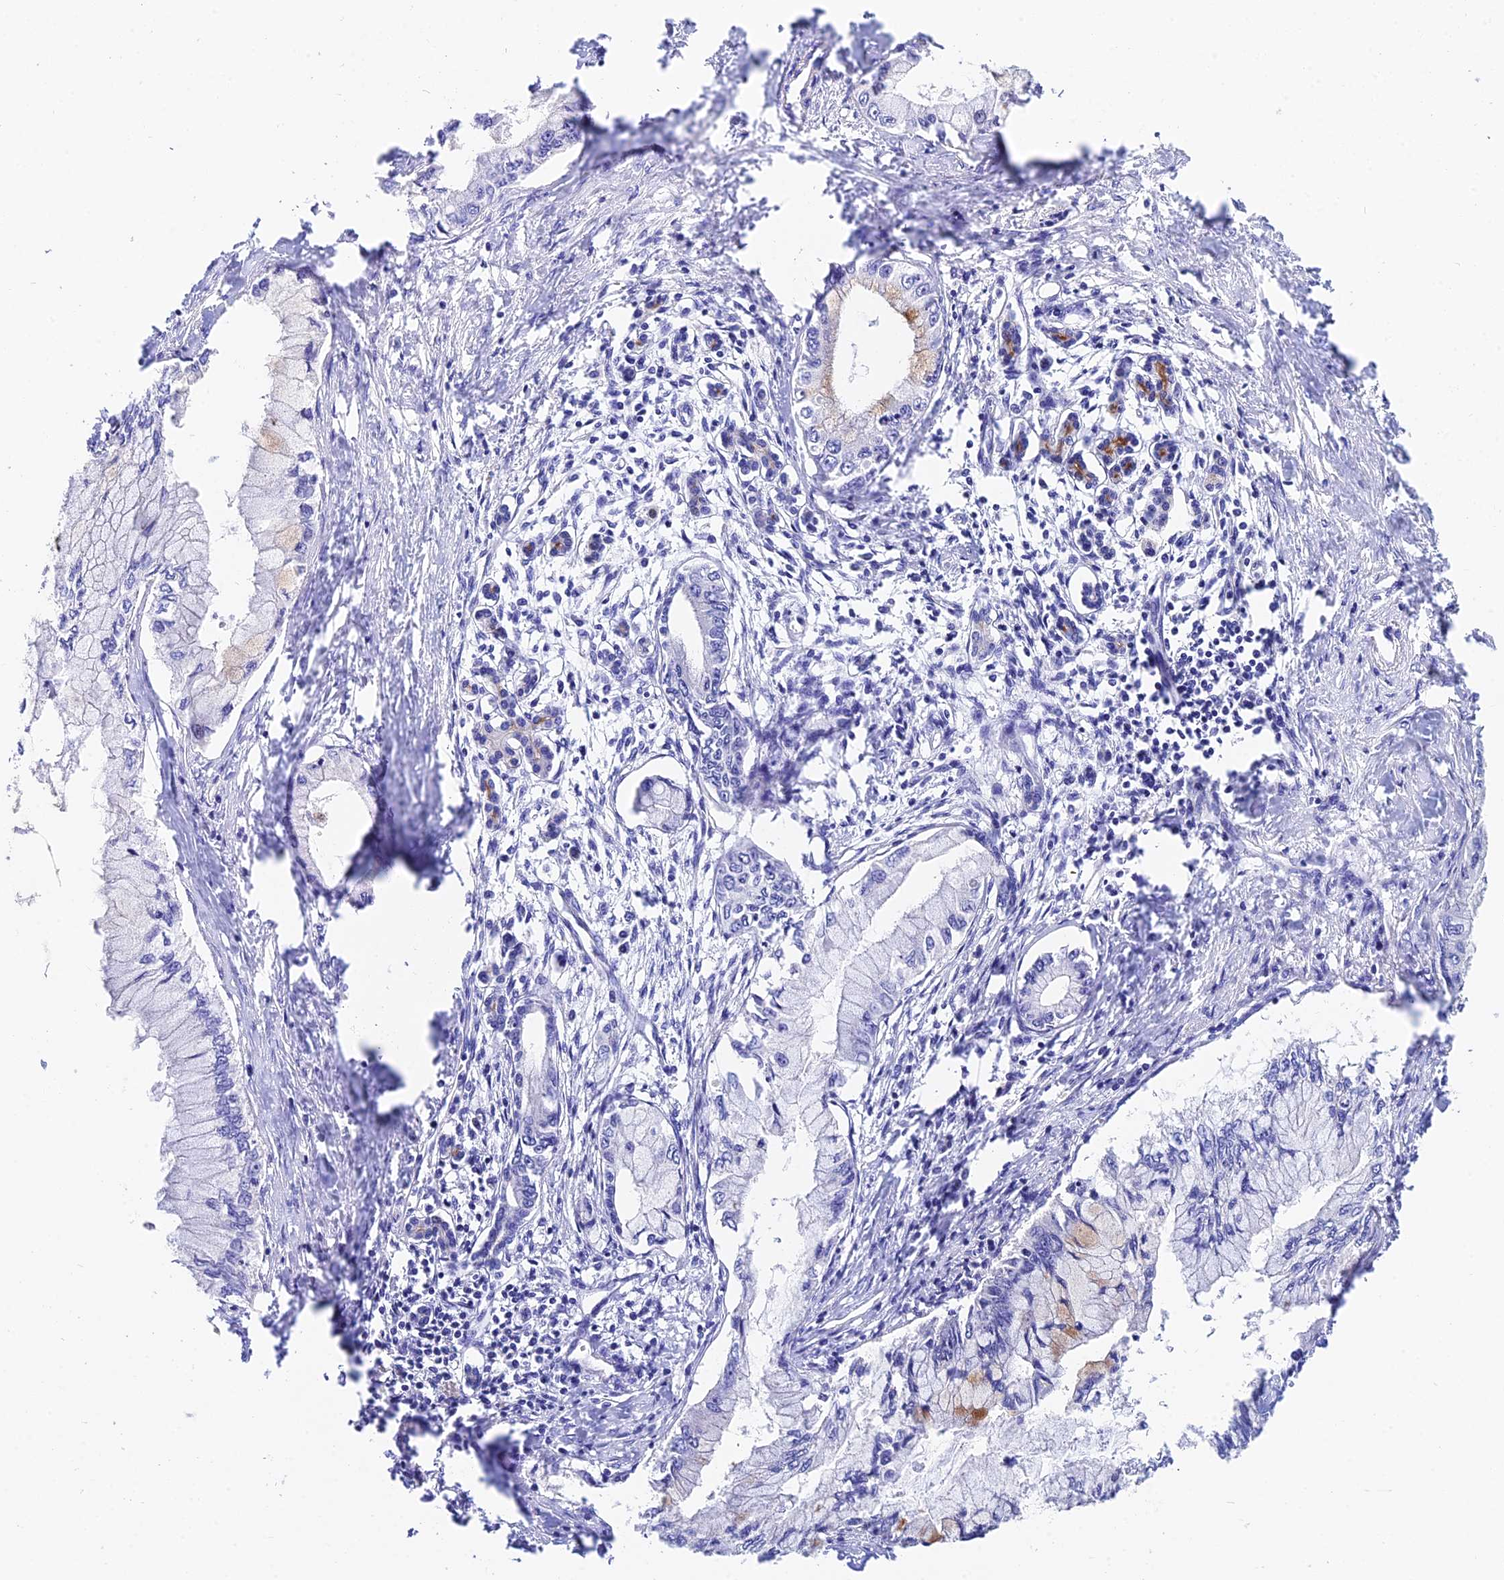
{"staining": {"intensity": "weak", "quantity": "<25%", "location": "cytoplasmic/membranous"}, "tissue": "pancreatic cancer", "cell_type": "Tumor cells", "image_type": "cancer", "snomed": [{"axis": "morphology", "description": "Adenocarcinoma, NOS"}, {"axis": "topography", "description": "Pancreas"}], "caption": "This is a photomicrograph of IHC staining of adenocarcinoma (pancreatic), which shows no positivity in tumor cells.", "gene": "CEP41", "patient": {"sex": "male", "age": 48}}